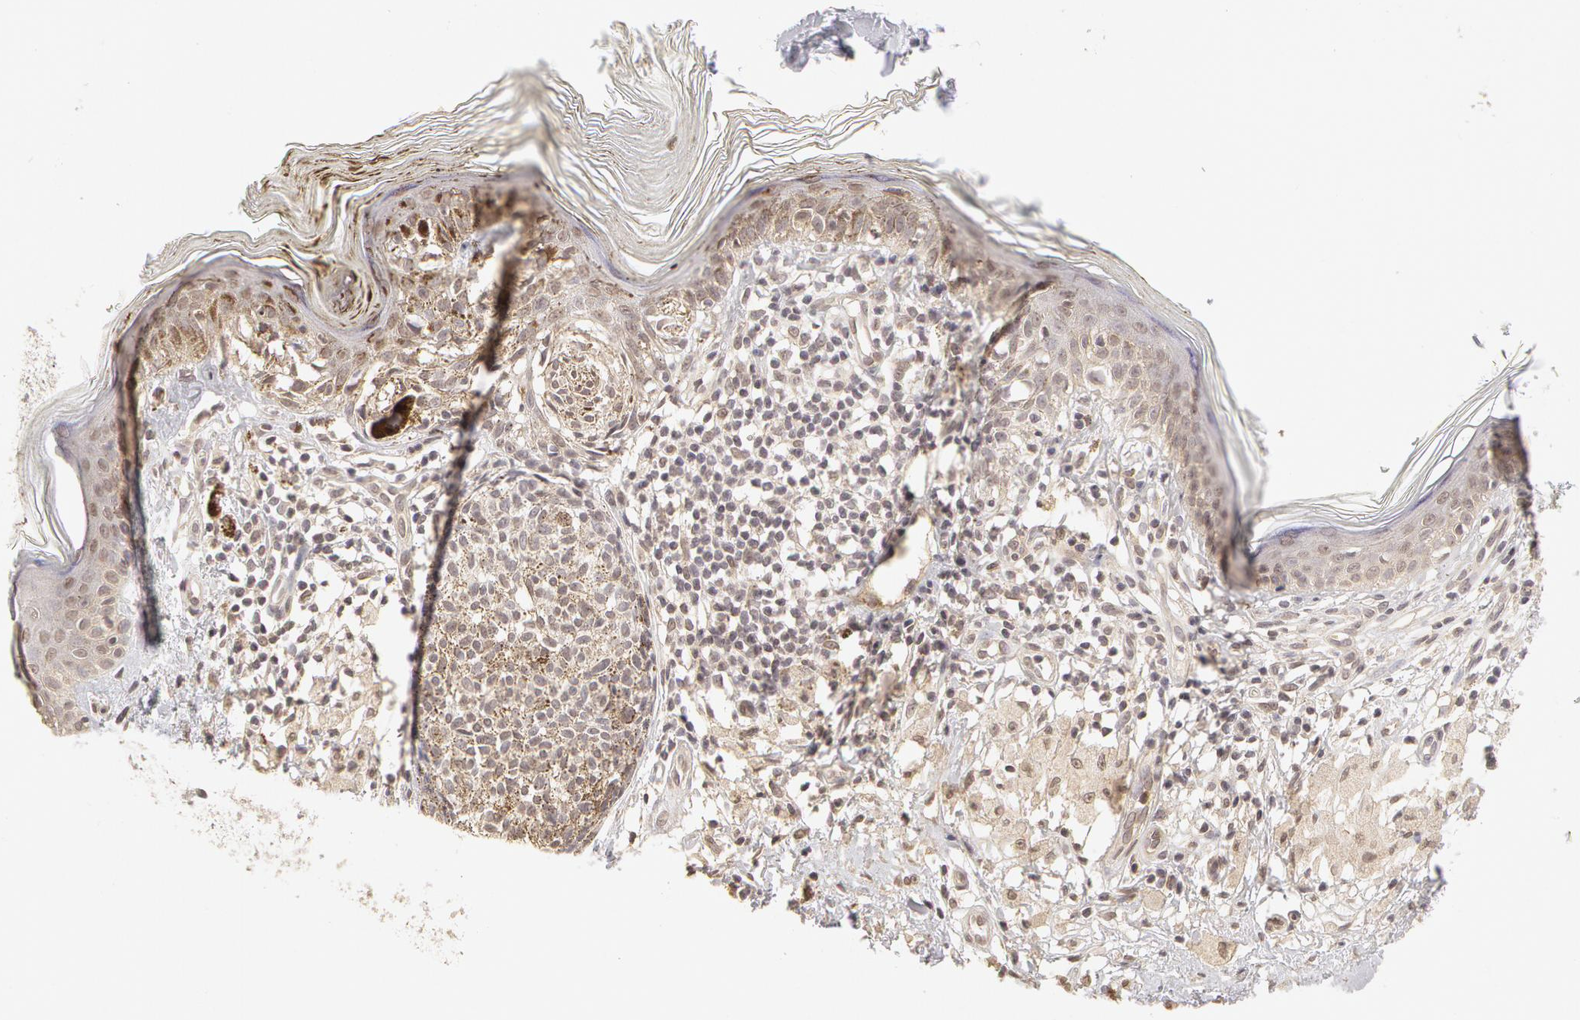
{"staining": {"intensity": "weak", "quantity": ">75%", "location": "cytoplasmic/membranous"}, "tissue": "melanoma", "cell_type": "Tumor cells", "image_type": "cancer", "snomed": [{"axis": "morphology", "description": "Malignant melanoma, NOS"}, {"axis": "topography", "description": "Skin"}], "caption": "Weak cytoplasmic/membranous protein expression is appreciated in approximately >75% of tumor cells in melanoma.", "gene": "ADAM10", "patient": {"sex": "male", "age": 88}}